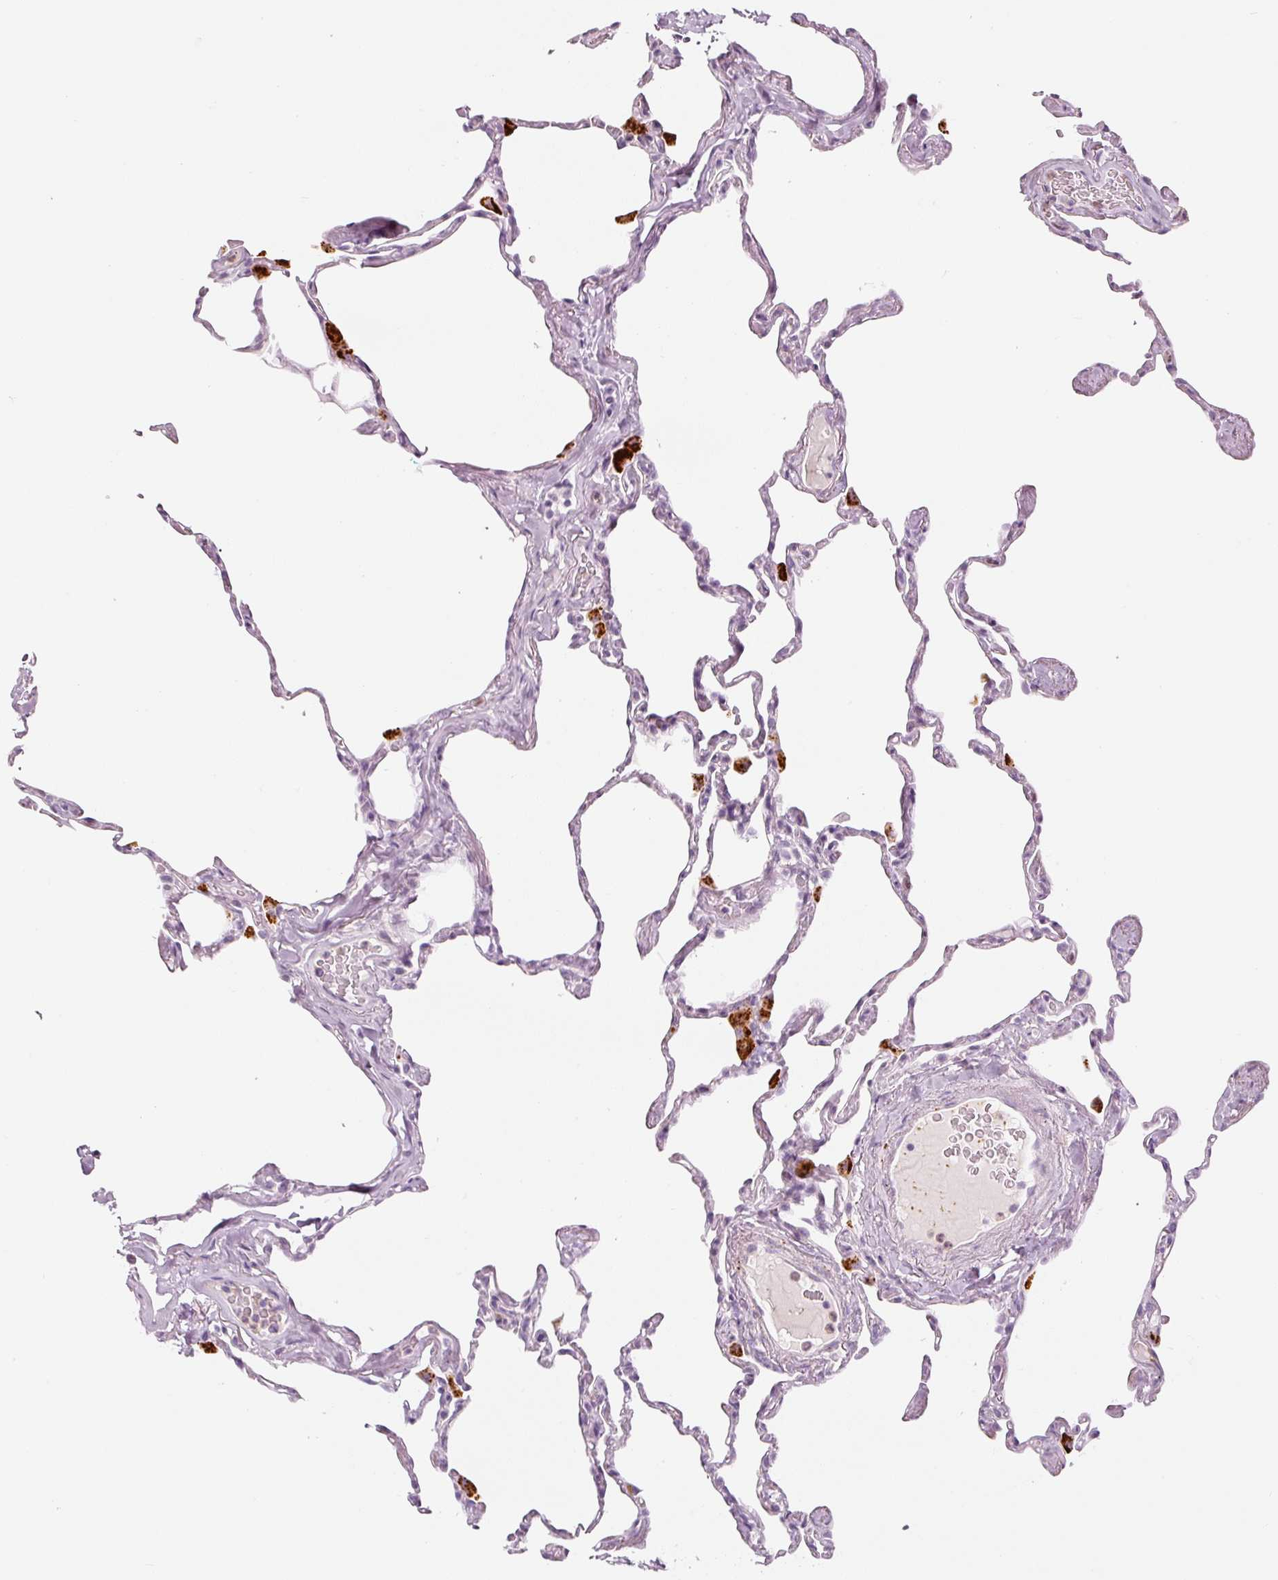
{"staining": {"intensity": "negative", "quantity": "none", "location": "none"}, "tissue": "lung", "cell_type": "Alveolar cells", "image_type": "normal", "snomed": [{"axis": "morphology", "description": "Normal tissue, NOS"}, {"axis": "topography", "description": "Lung"}], "caption": "This is a histopathology image of IHC staining of normal lung, which shows no positivity in alveolar cells. The staining was performed using DAB (3,3'-diaminobenzidine) to visualize the protein expression in brown, while the nuclei were stained in blue with hematoxylin (Magnification: 20x).", "gene": "LECT2", "patient": {"sex": "male", "age": 65}}